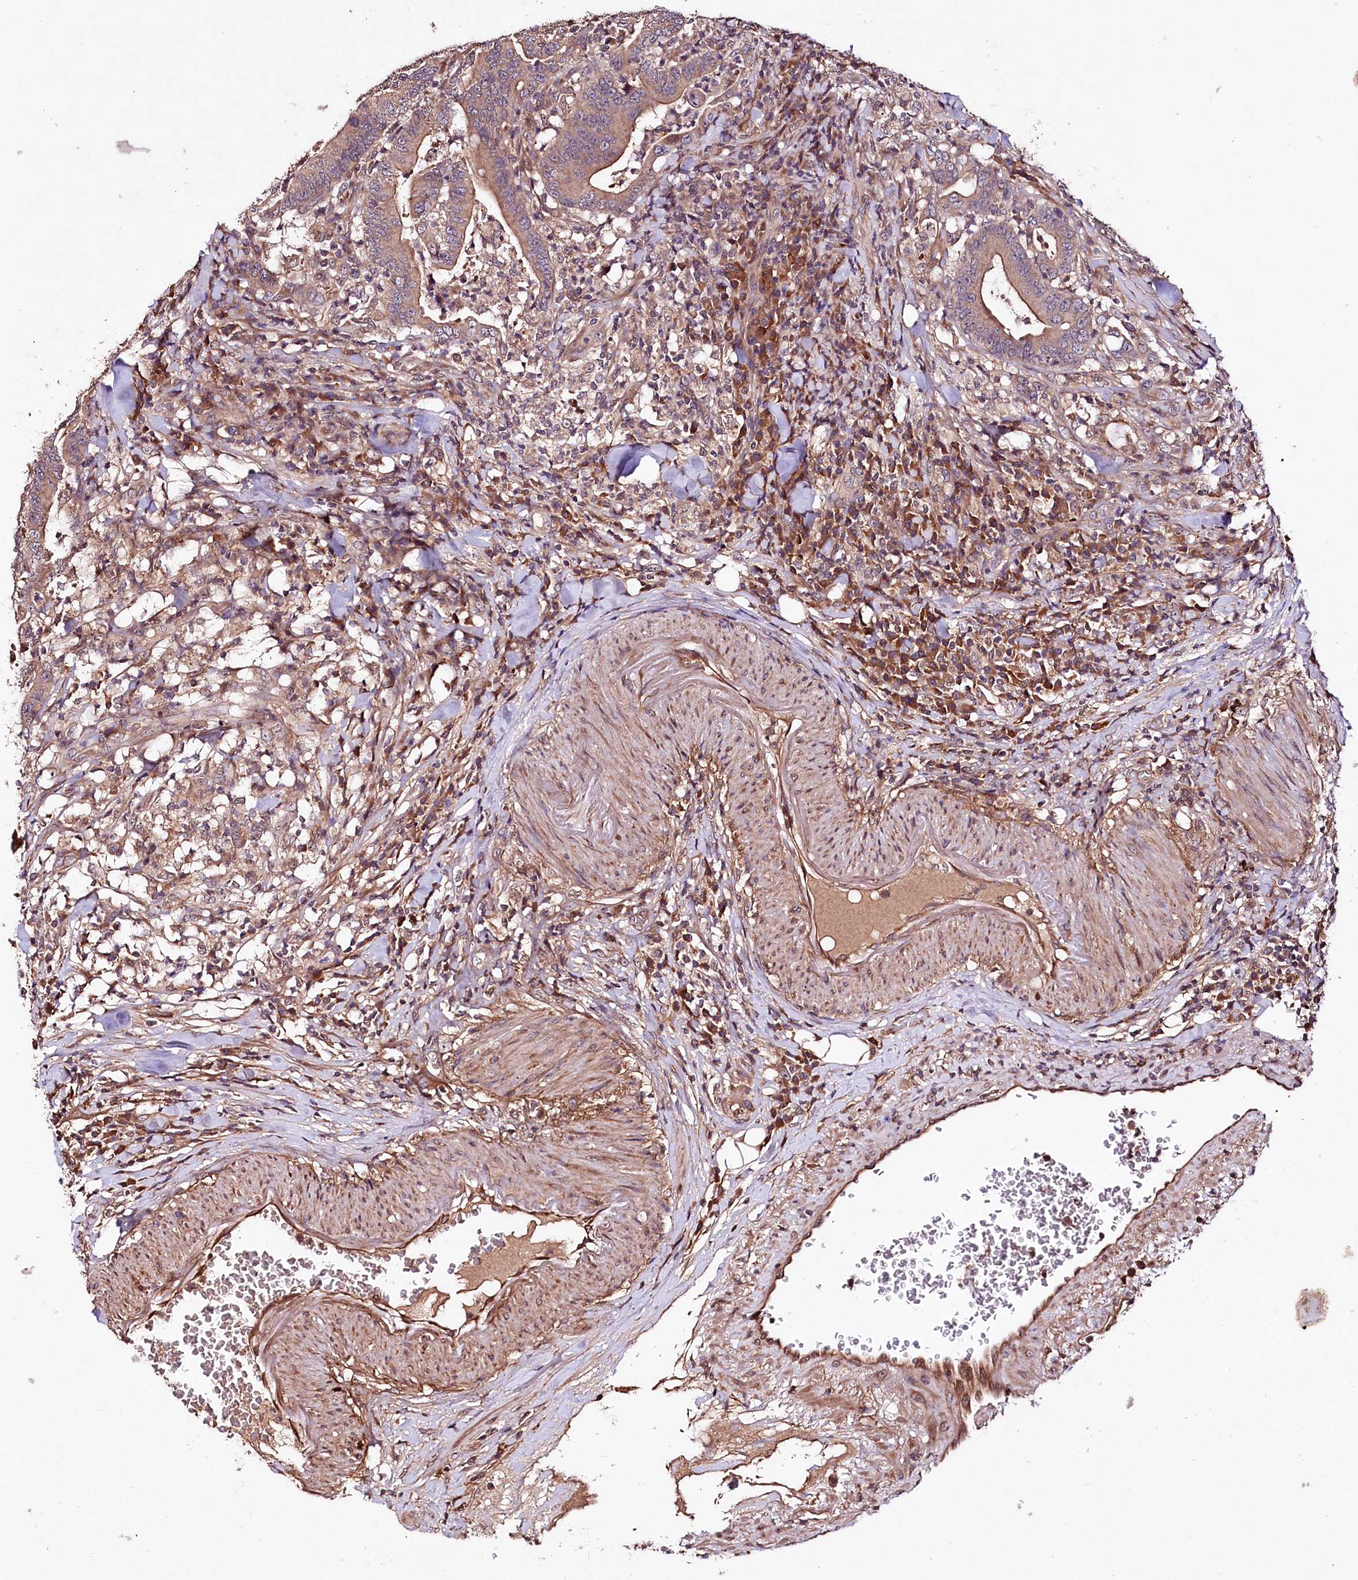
{"staining": {"intensity": "moderate", "quantity": ">75%", "location": "cytoplasmic/membranous"}, "tissue": "colorectal cancer", "cell_type": "Tumor cells", "image_type": "cancer", "snomed": [{"axis": "morphology", "description": "Adenocarcinoma, NOS"}, {"axis": "topography", "description": "Colon"}], "caption": "Brown immunohistochemical staining in colorectal cancer (adenocarcinoma) shows moderate cytoplasmic/membranous staining in approximately >75% of tumor cells.", "gene": "TNPO3", "patient": {"sex": "female", "age": 66}}